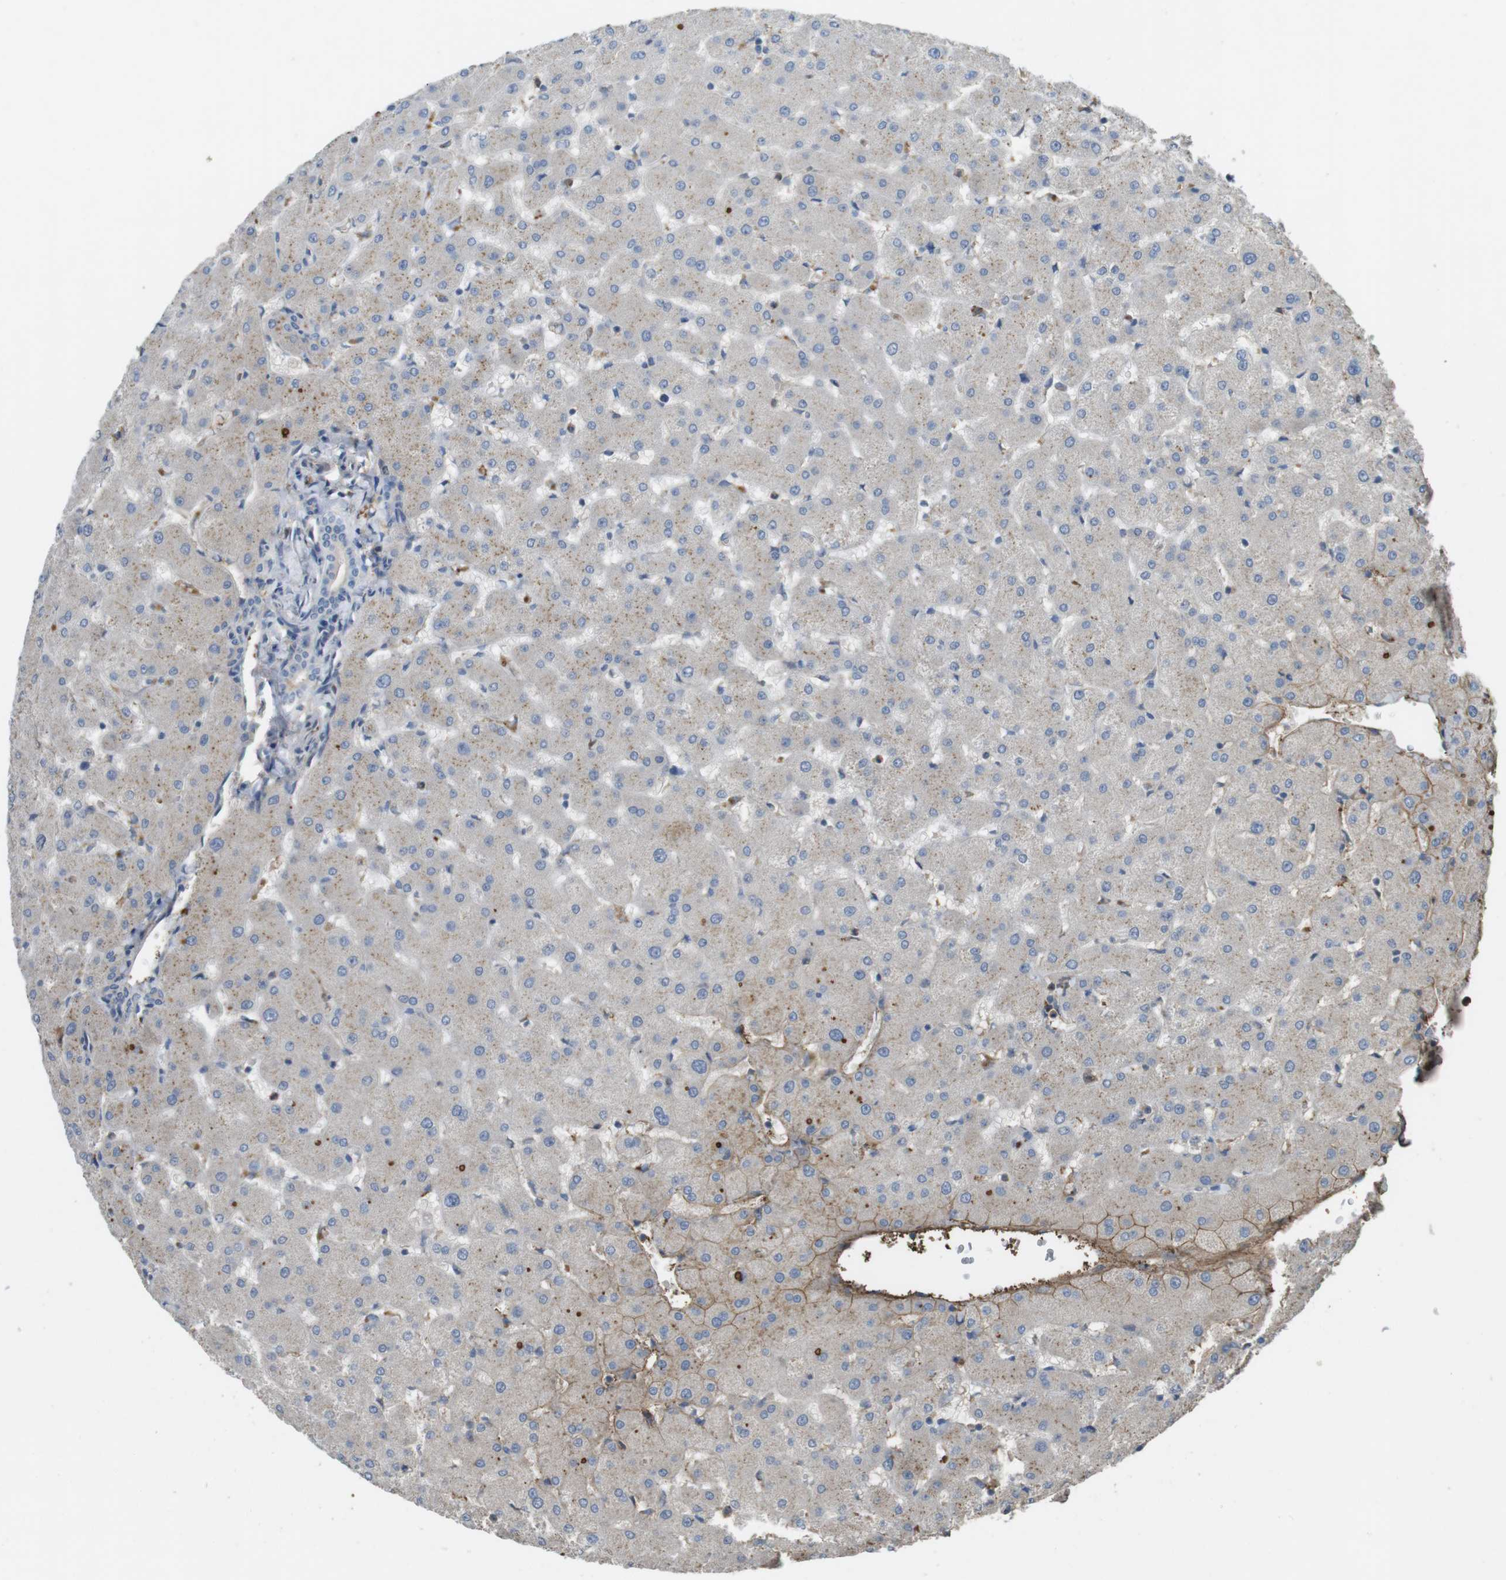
{"staining": {"intensity": "negative", "quantity": "none", "location": "none"}, "tissue": "liver", "cell_type": "Cholangiocytes", "image_type": "normal", "snomed": [{"axis": "morphology", "description": "Normal tissue, NOS"}, {"axis": "topography", "description": "Liver"}], "caption": "Immunohistochemistry (IHC) of normal liver exhibits no expression in cholangiocytes.", "gene": "LTBP4", "patient": {"sex": "female", "age": 63}}